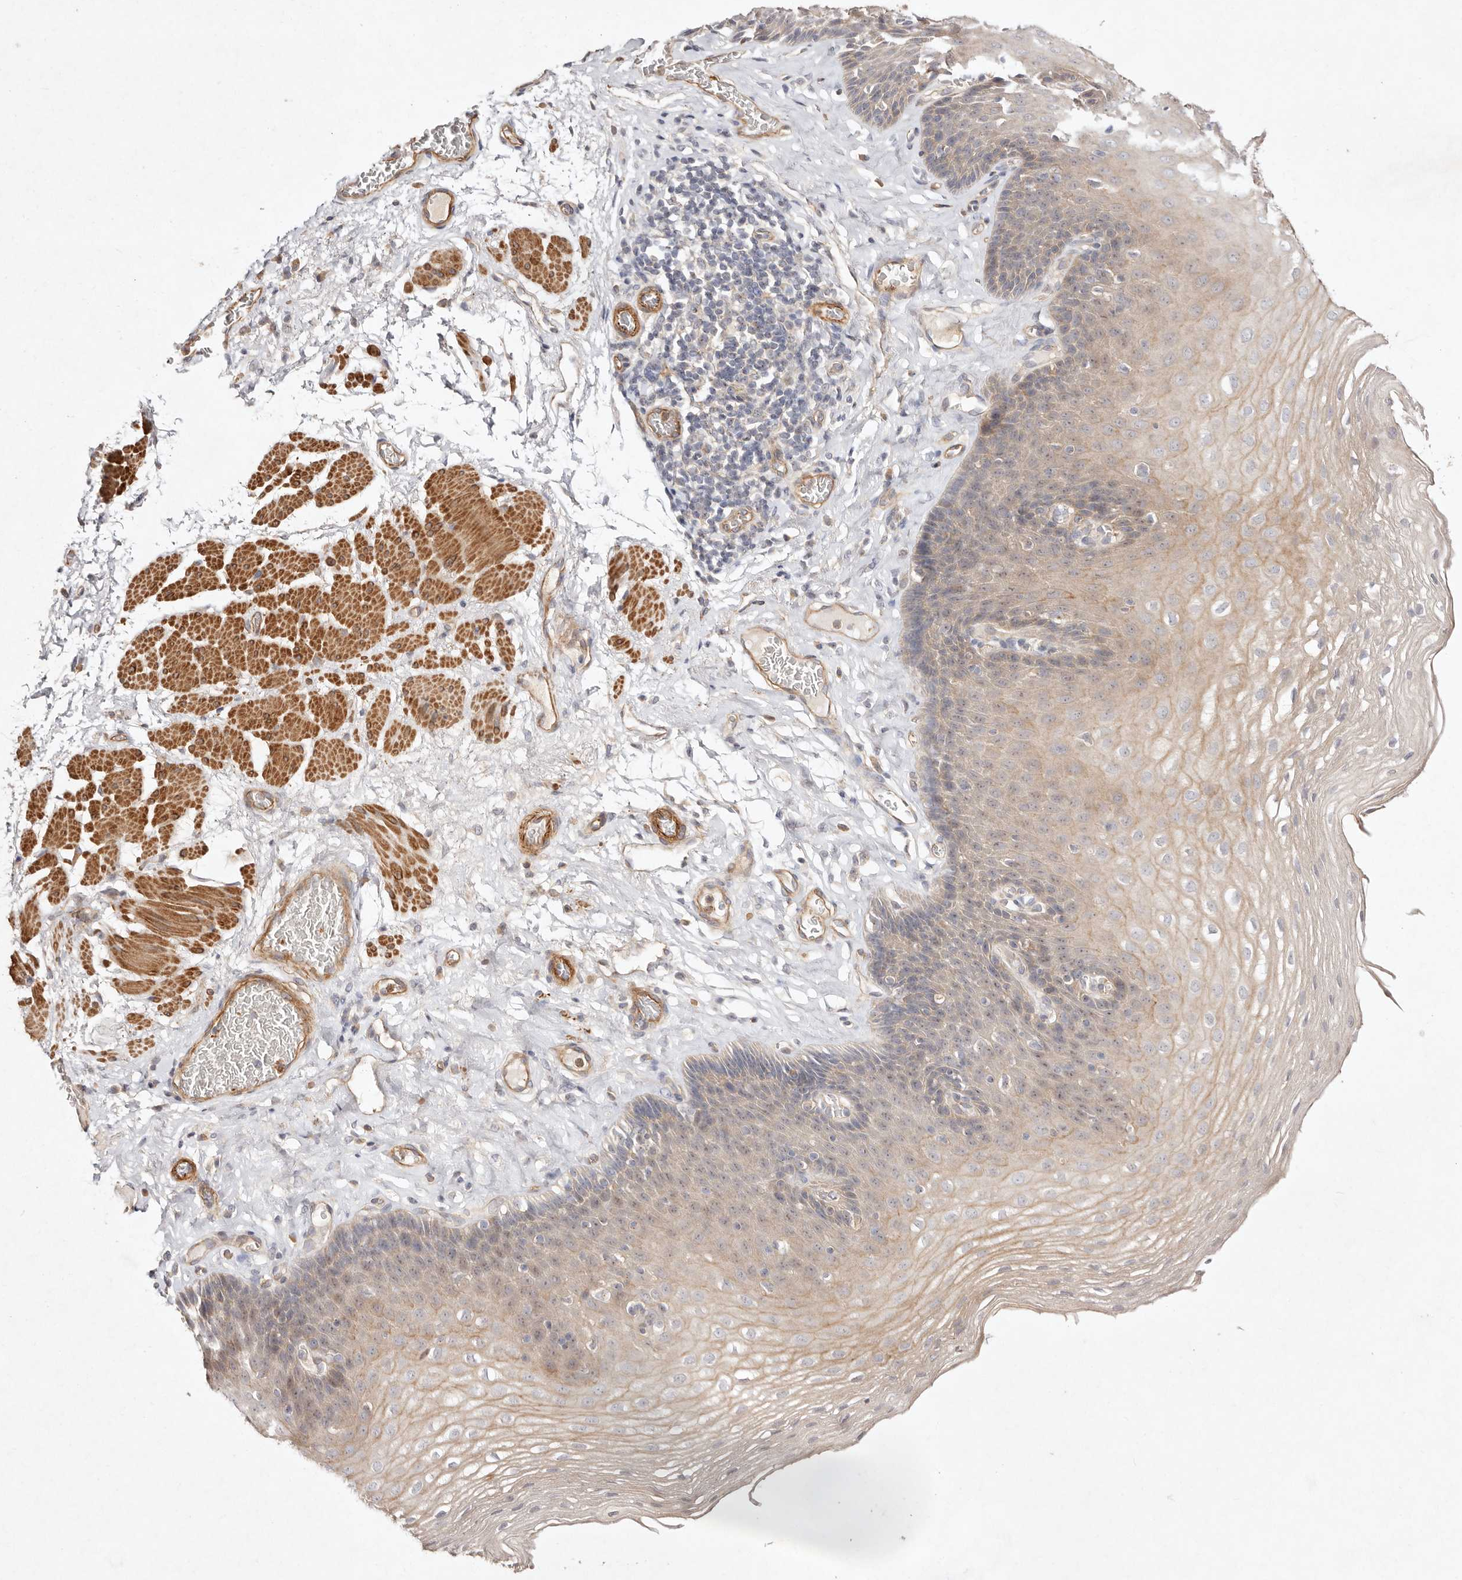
{"staining": {"intensity": "weak", "quantity": "25%-75%", "location": "cytoplasmic/membranous"}, "tissue": "esophagus", "cell_type": "Squamous epithelial cells", "image_type": "normal", "snomed": [{"axis": "morphology", "description": "Normal tissue, NOS"}, {"axis": "topography", "description": "Esophagus"}], "caption": "This photomicrograph exhibits unremarkable esophagus stained with immunohistochemistry to label a protein in brown. The cytoplasmic/membranous of squamous epithelial cells show weak positivity for the protein. Nuclei are counter-stained blue.", "gene": "MTMR11", "patient": {"sex": "female", "age": 66}}